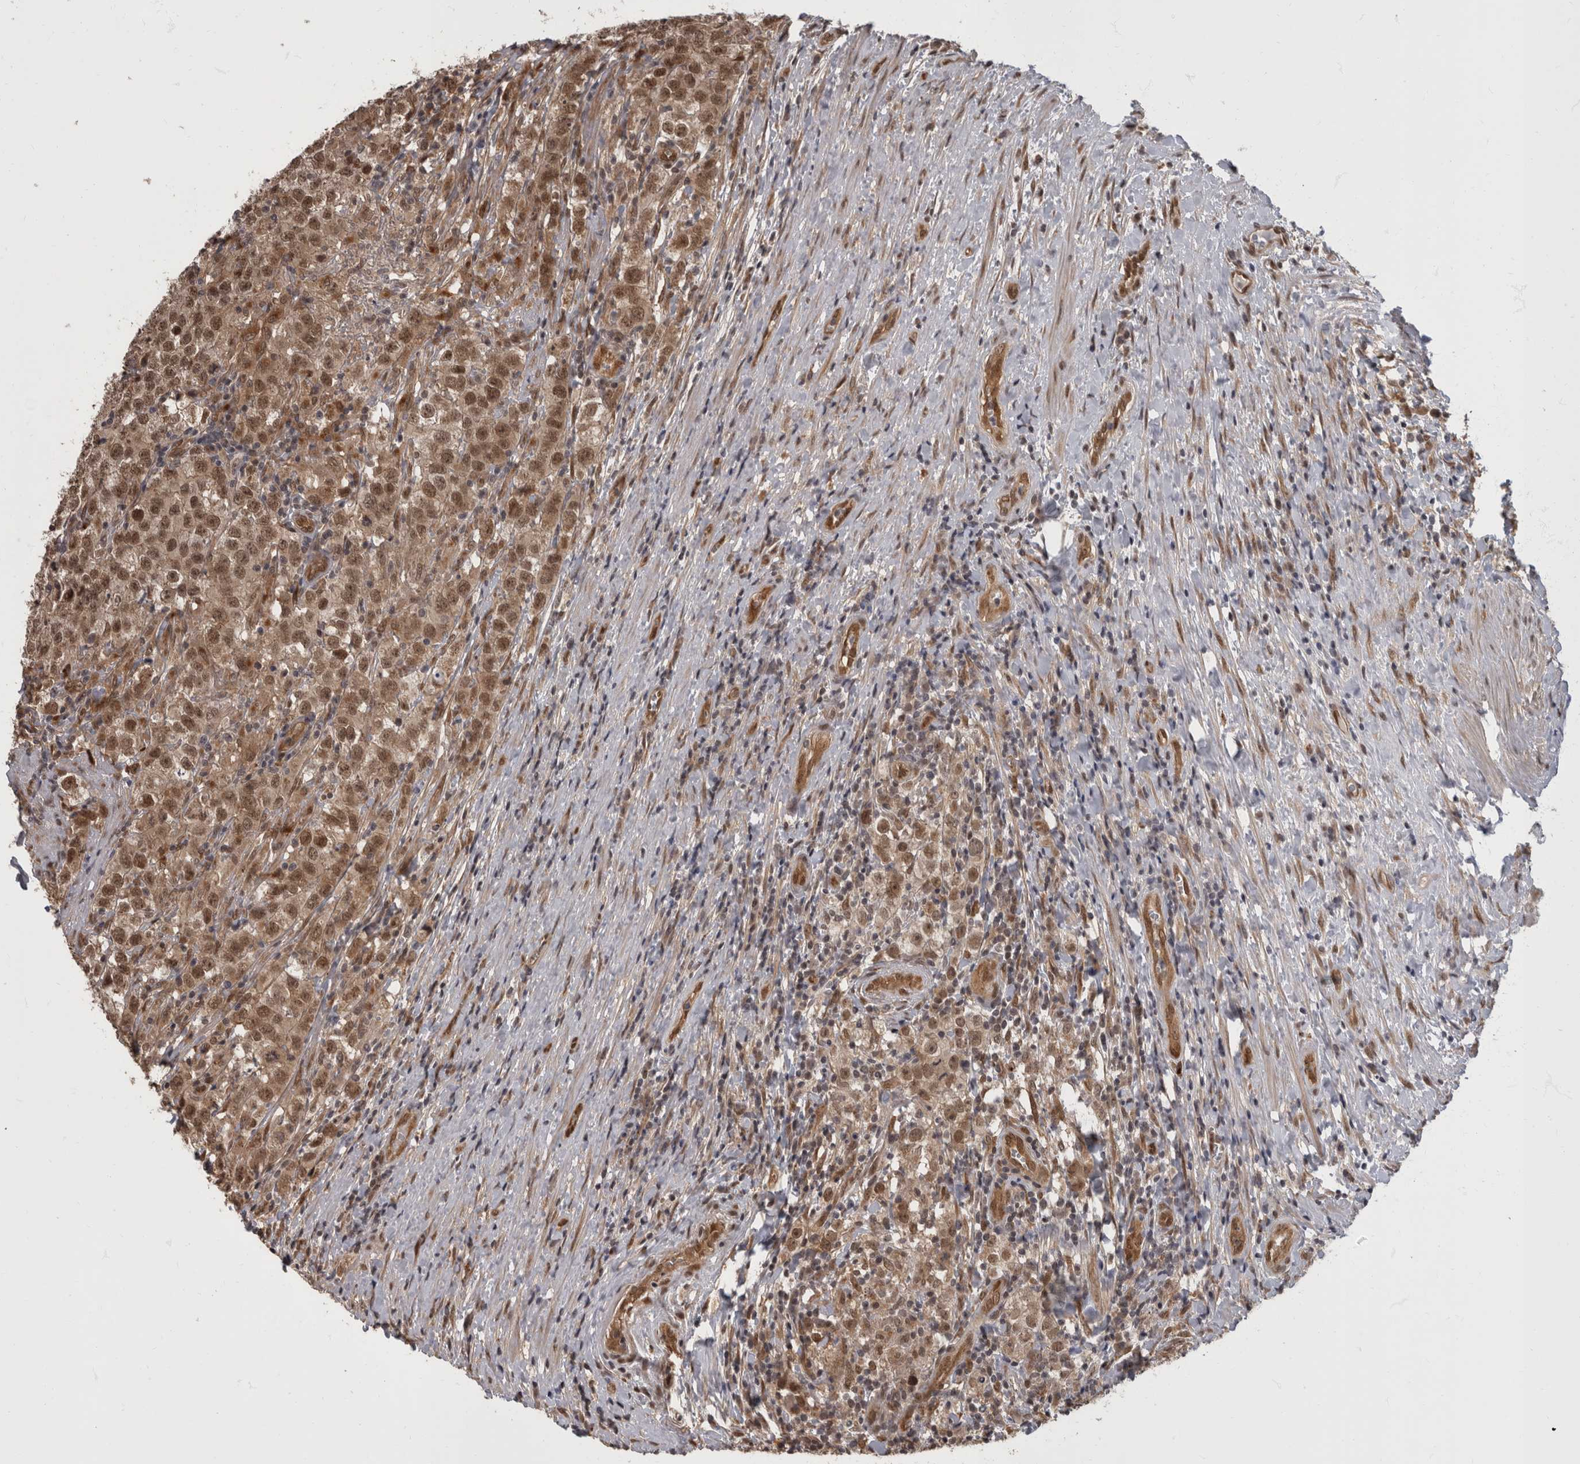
{"staining": {"intensity": "moderate", "quantity": ">75%", "location": "nuclear"}, "tissue": "testis cancer", "cell_type": "Tumor cells", "image_type": "cancer", "snomed": [{"axis": "morphology", "description": "Seminoma, NOS"}, {"axis": "morphology", "description": "Carcinoma, Embryonal, NOS"}, {"axis": "topography", "description": "Testis"}], "caption": "A photomicrograph of human testis embryonal carcinoma stained for a protein exhibits moderate nuclear brown staining in tumor cells. (DAB IHC, brown staining for protein, blue staining for nuclei).", "gene": "AKT3", "patient": {"sex": "male", "age": 43}}